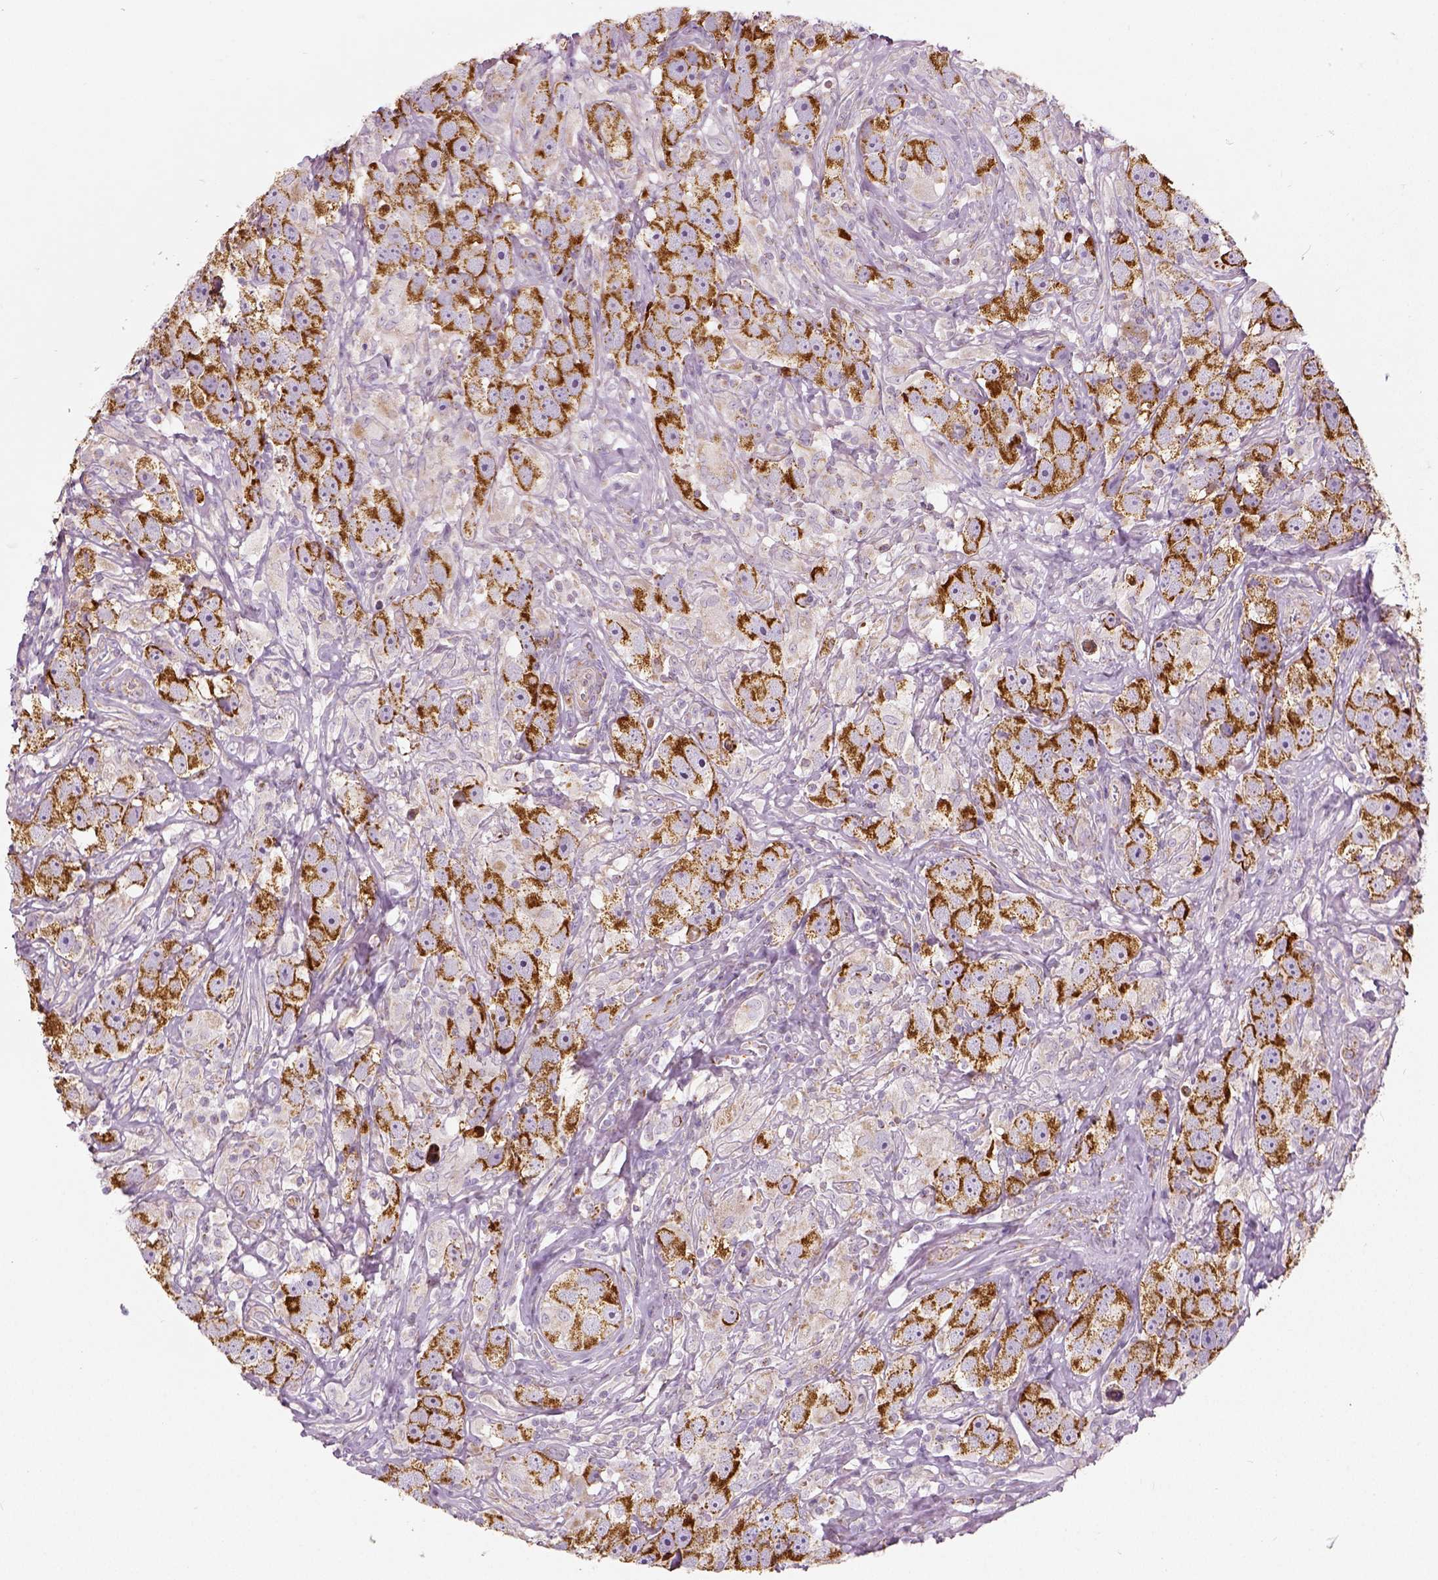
{"staining": {"intensity": "strong", "quantity": ">75%", "location": "cytoplasmic/membranous"}, "tissue": "testis cancer", "cell_type": "Tumor cells", "image_type": "cancer", "snomed": [{"axis": "morphology", "description": "Seminoma, NOS"}, {"axis": "topography", "description": "Testis"}], "caption": "DAB immunohistochemical staining of human seminoma (testis) exhibits strong cytoplasmic/membranous protein staining in approximately >75% of tumor cells.", "gene": "PGAM5", "patient": {"sex": "male", "age": 49}}